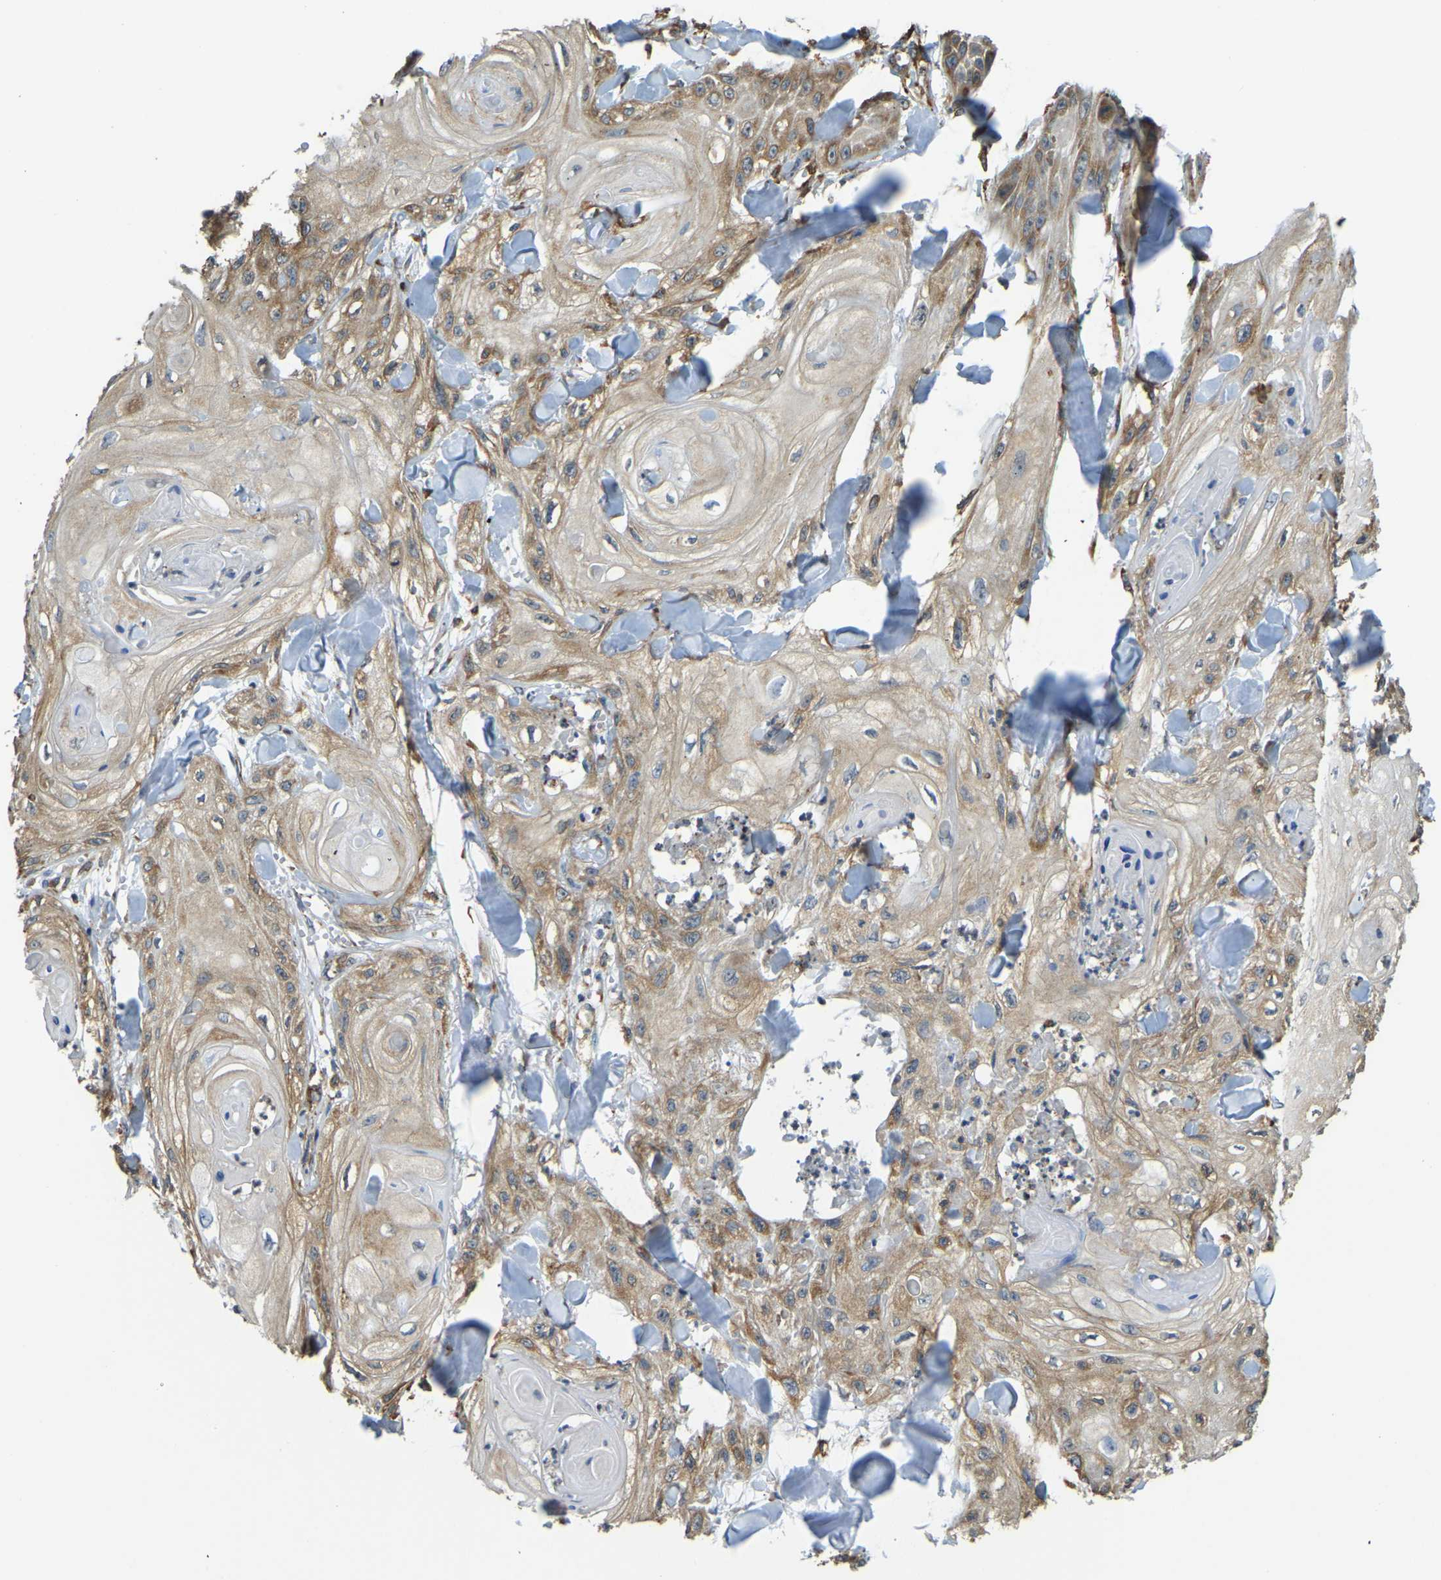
{"staining": {"intensity": "moderate", "quantity": "25%-75%", "location": "cytoplasmic/membranous"}, "tissue": "skin cancer", "cell_type": "Tumor cells", "image_type": "cancer", "snomed": [{"axis": "morphology", "description": "Squamous cell carcinoma, NOS"}, {"axis": "topography", "description": "Skin"}], "caption": "Immunohistochemical staining of skin cancer reveals medium levels of moderate cytoplasmic/membranous positivity in approximately 25%-75% of tumor cells. (DAB IHC with brightfield microscopy, high magnification).", "gene": "RNF115", "patient": {"sex": "male", "age": 74}}